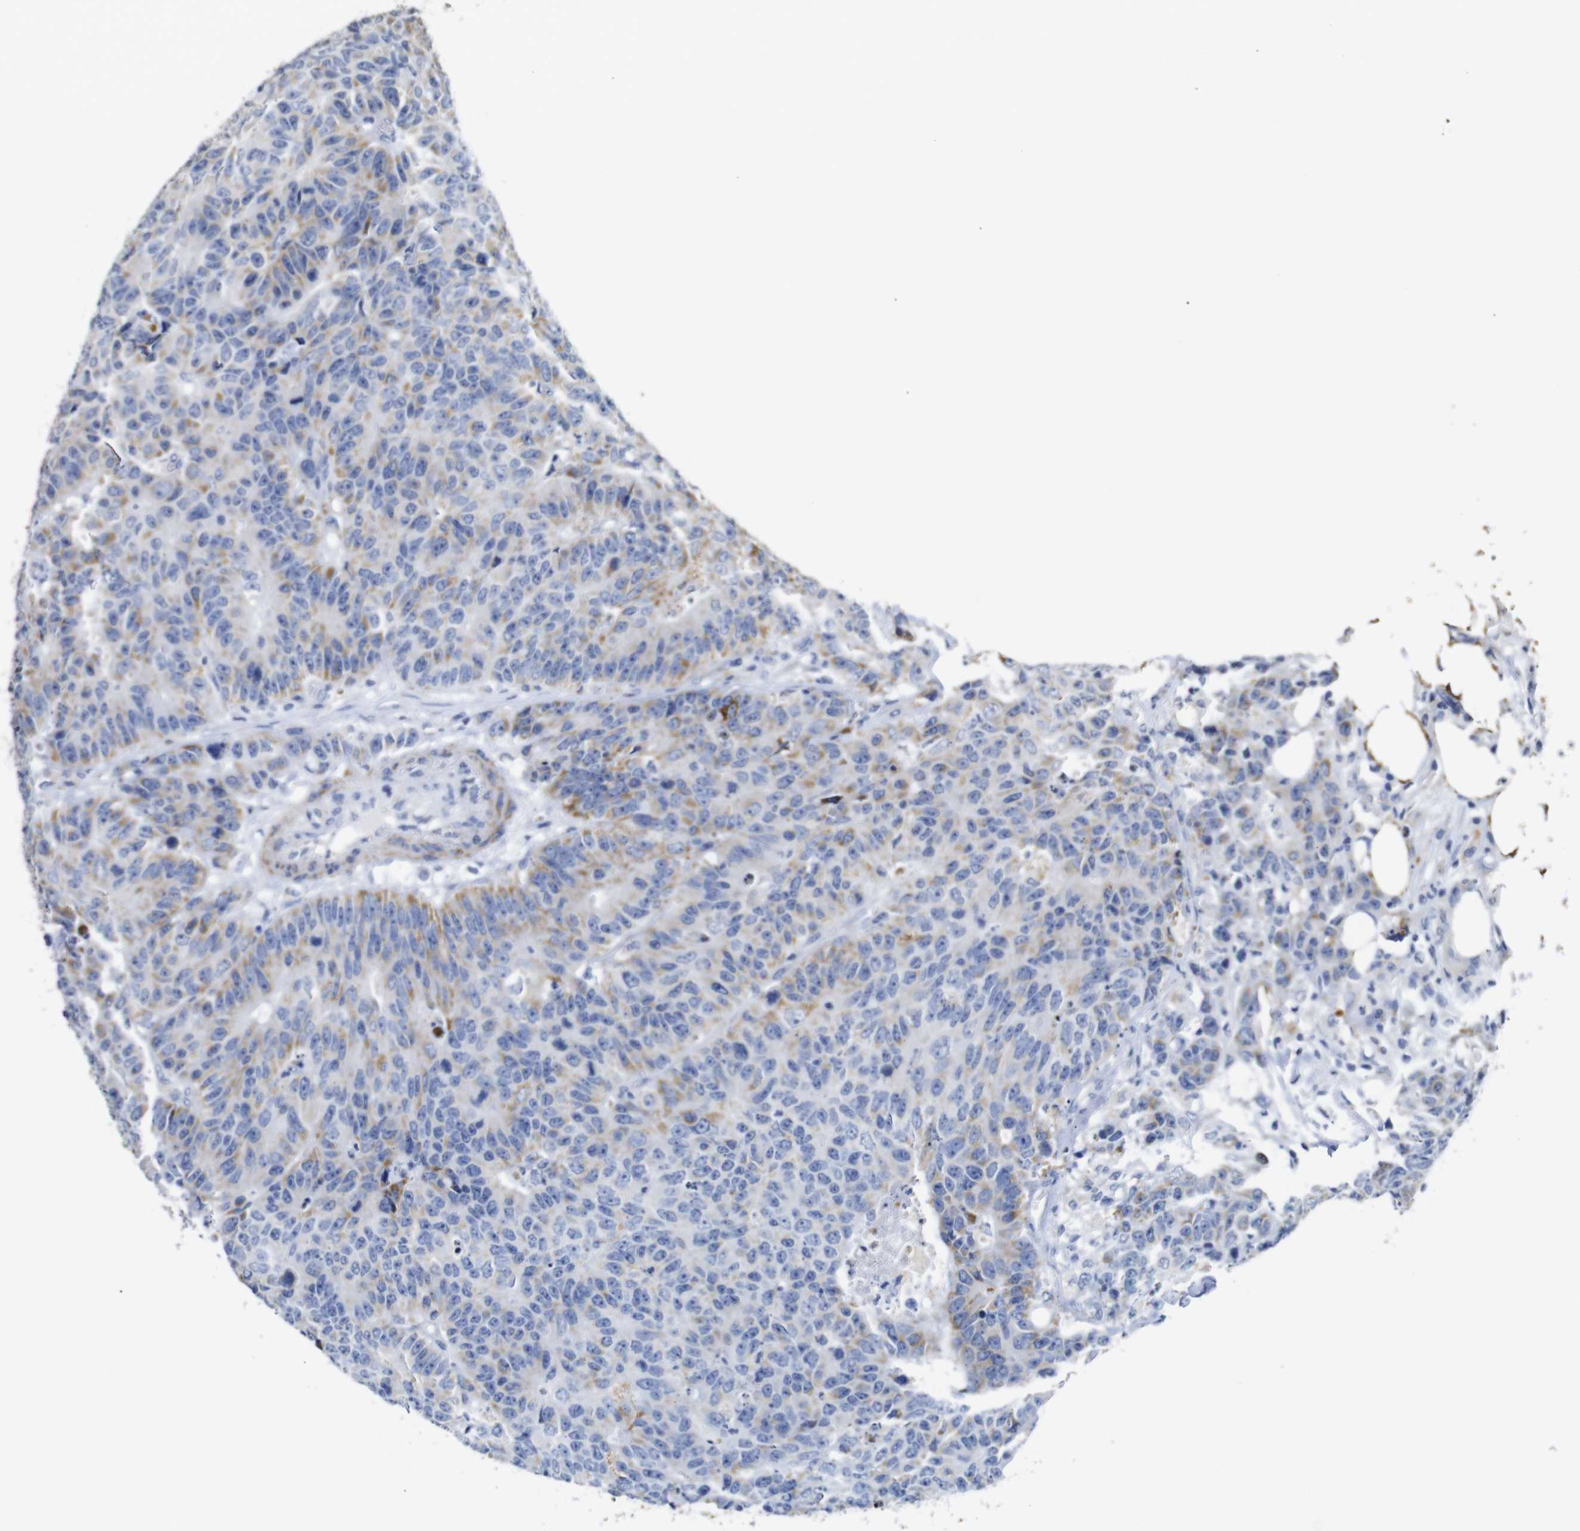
{"staining": {"intensity": "weak", "quantity": "25%-75%", "location": "cytoplasmic/membranous"}, "tissue": "colorectal cancer", "cell_type": "Tumor cells", "image_type": "cancer", "snomed": [{"axis": "morphology", "description": "Adenocarcinoma, NOS"}, {"axis": "topography", "description": "Colon"}], "caption": "About 25%-75% of tumor cells in human adenocarcinoma (colorectal) show weak cytoplasmic/membranous protein expression as visualized by brown immunohistochemical staining.", "gene": "MAOA", "patient": {"sex": "female", "age": 86}}